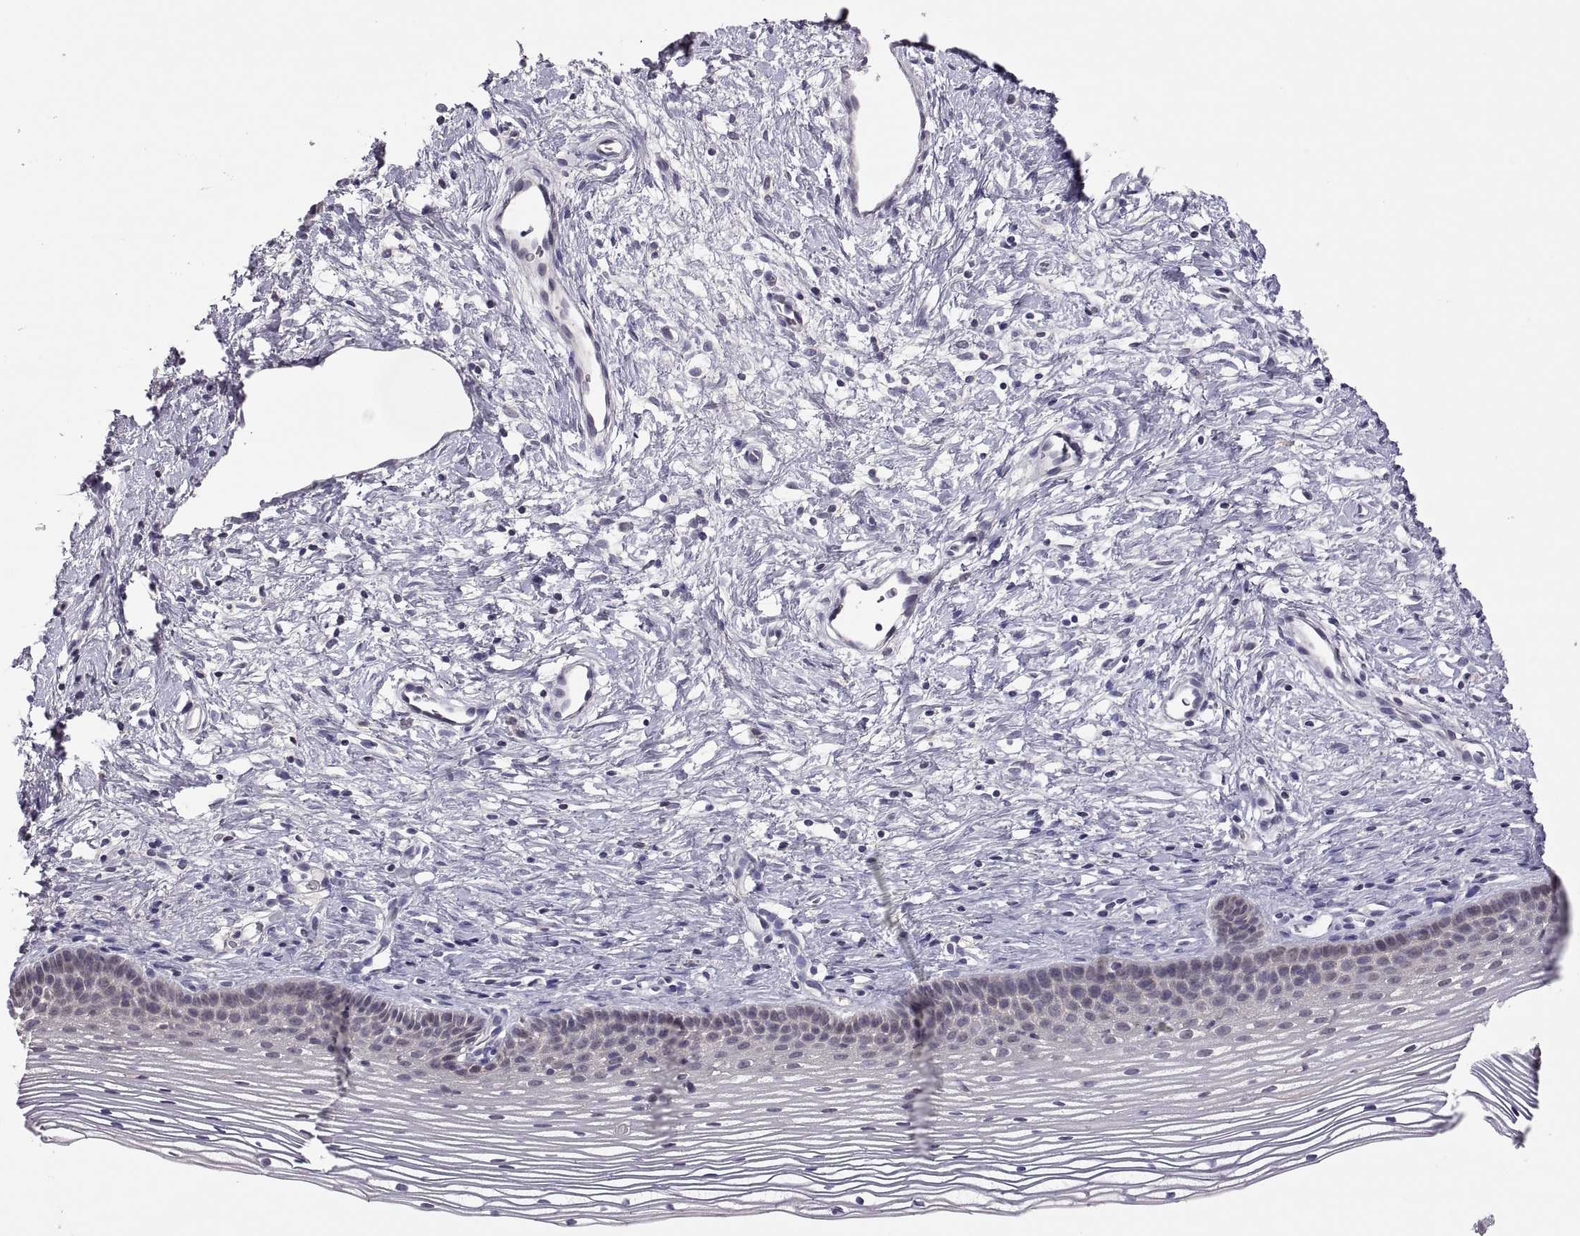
{"staining": {"intensity": "negative", "quantity": "none", "location": "none"}, "tissue": "cervix", "cell_type": "Glandular cells", "image_type": "normal", "snomed": [{"axis": "morphology", "description": "Normal tissue, NOS"}, {"axis": "topography", "description": "Cervix"}], "caption": "High magnification brightfield microscopy of normal cervix stained with DAB (brown) and counterstained with hematoxylin (blue): glandular cells show no significant staining. The staining is performed using DAB (3,3'-diaminobenzidine) brown chromogen with nuclei counter-stained in using hematoxylin.", "gene": "FGF9", "patient": {"sex": "female", "age": 39}}